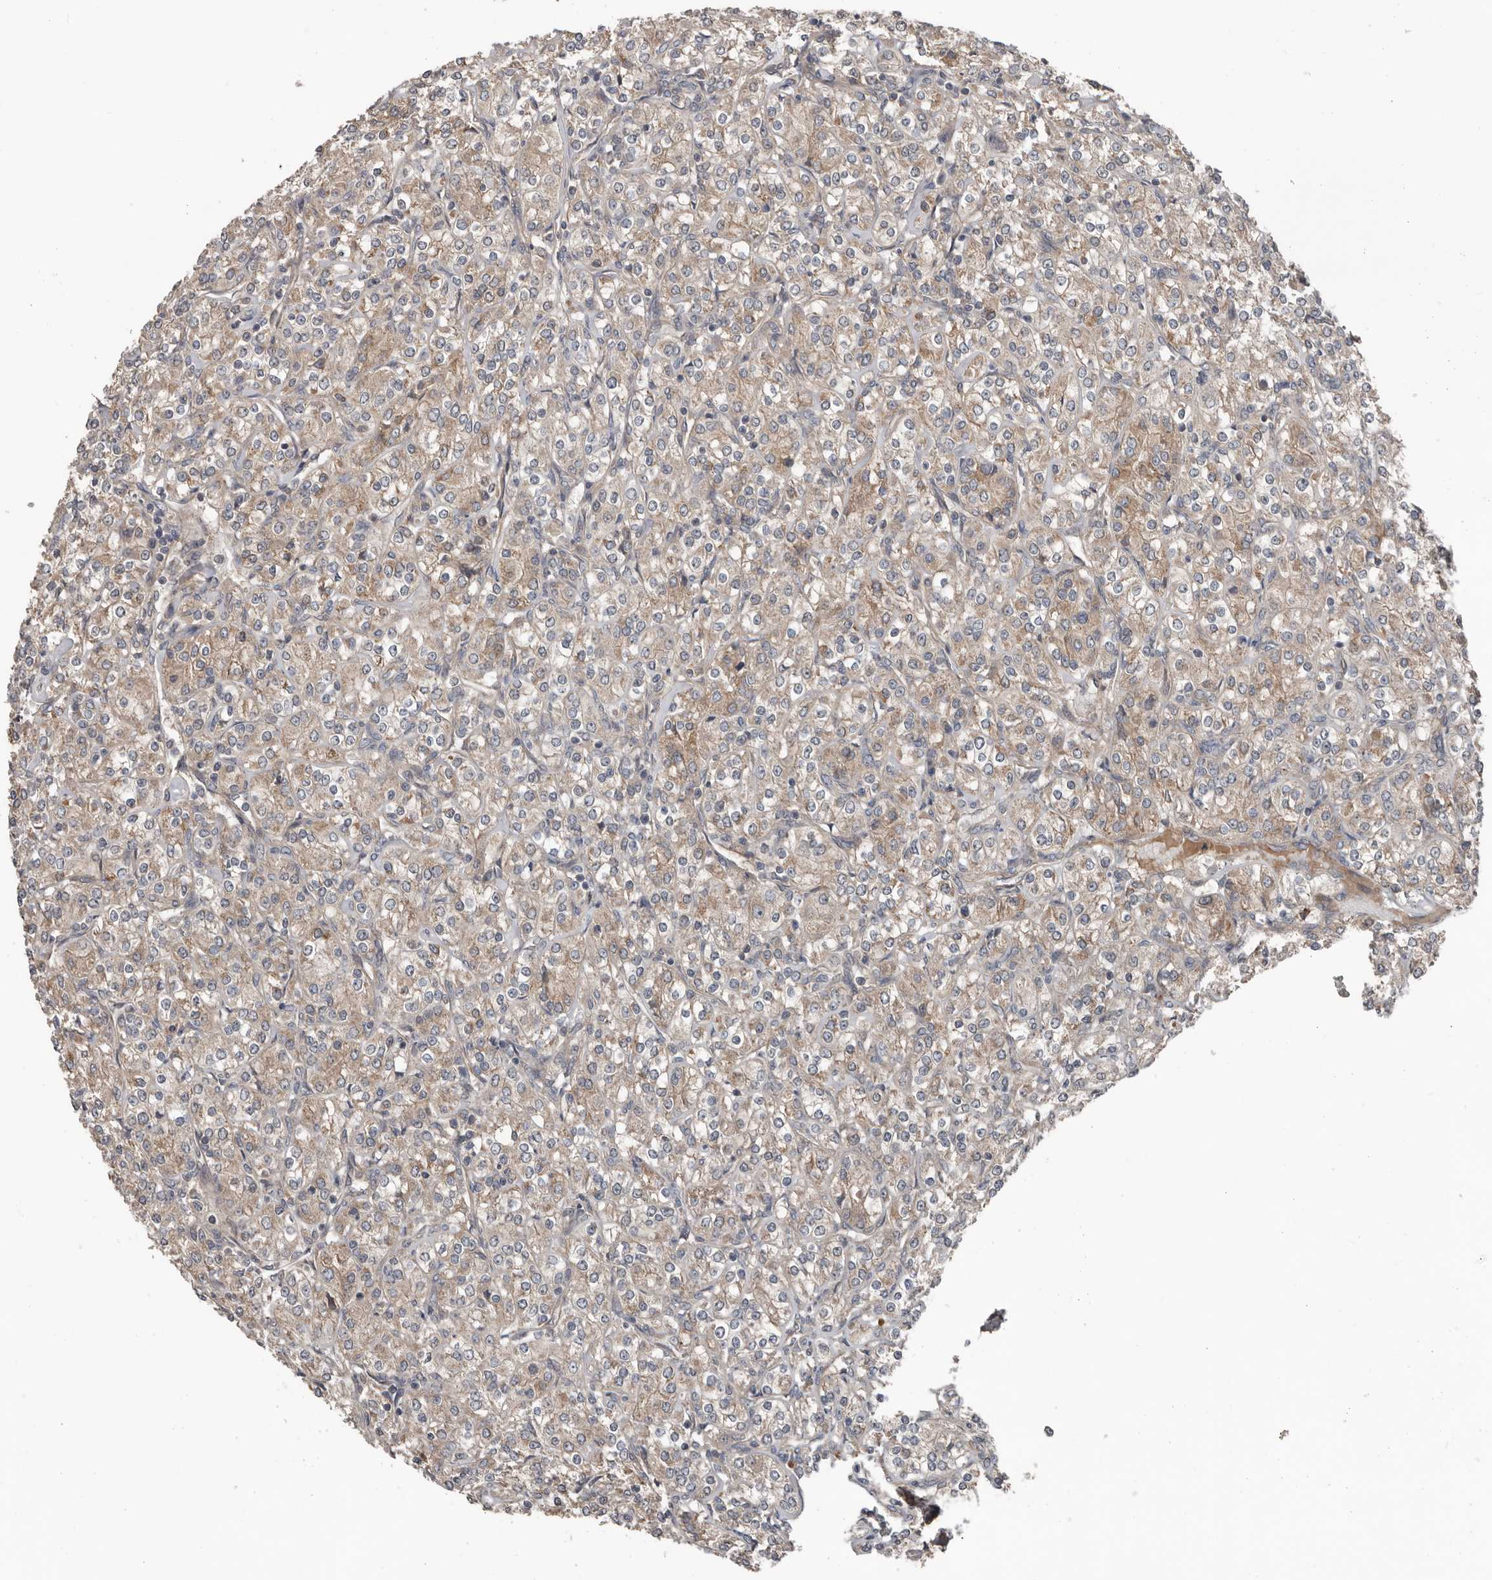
{"staining": {"intensity": "weak", "quantity": ">75%", "location": "cytoplasmic/membranous"}, "tissue": "renal cancer", "cell_type": "Tumor cells", "image_type": "cancer", "snomed": [{"axis": "morphology", "description": "Adenocarcinoma, NOS"}, {"axis": "topography", "description": "Kidney"}], "caption": "A low amount of weak cytoplasmic/membranous positivity is seen in approximately >75% of tumor cells in renal cancer (adenocarcinoma) tissue.", "gene": "DNAJB4", "patient": {"sex": "male", "age": 77}}